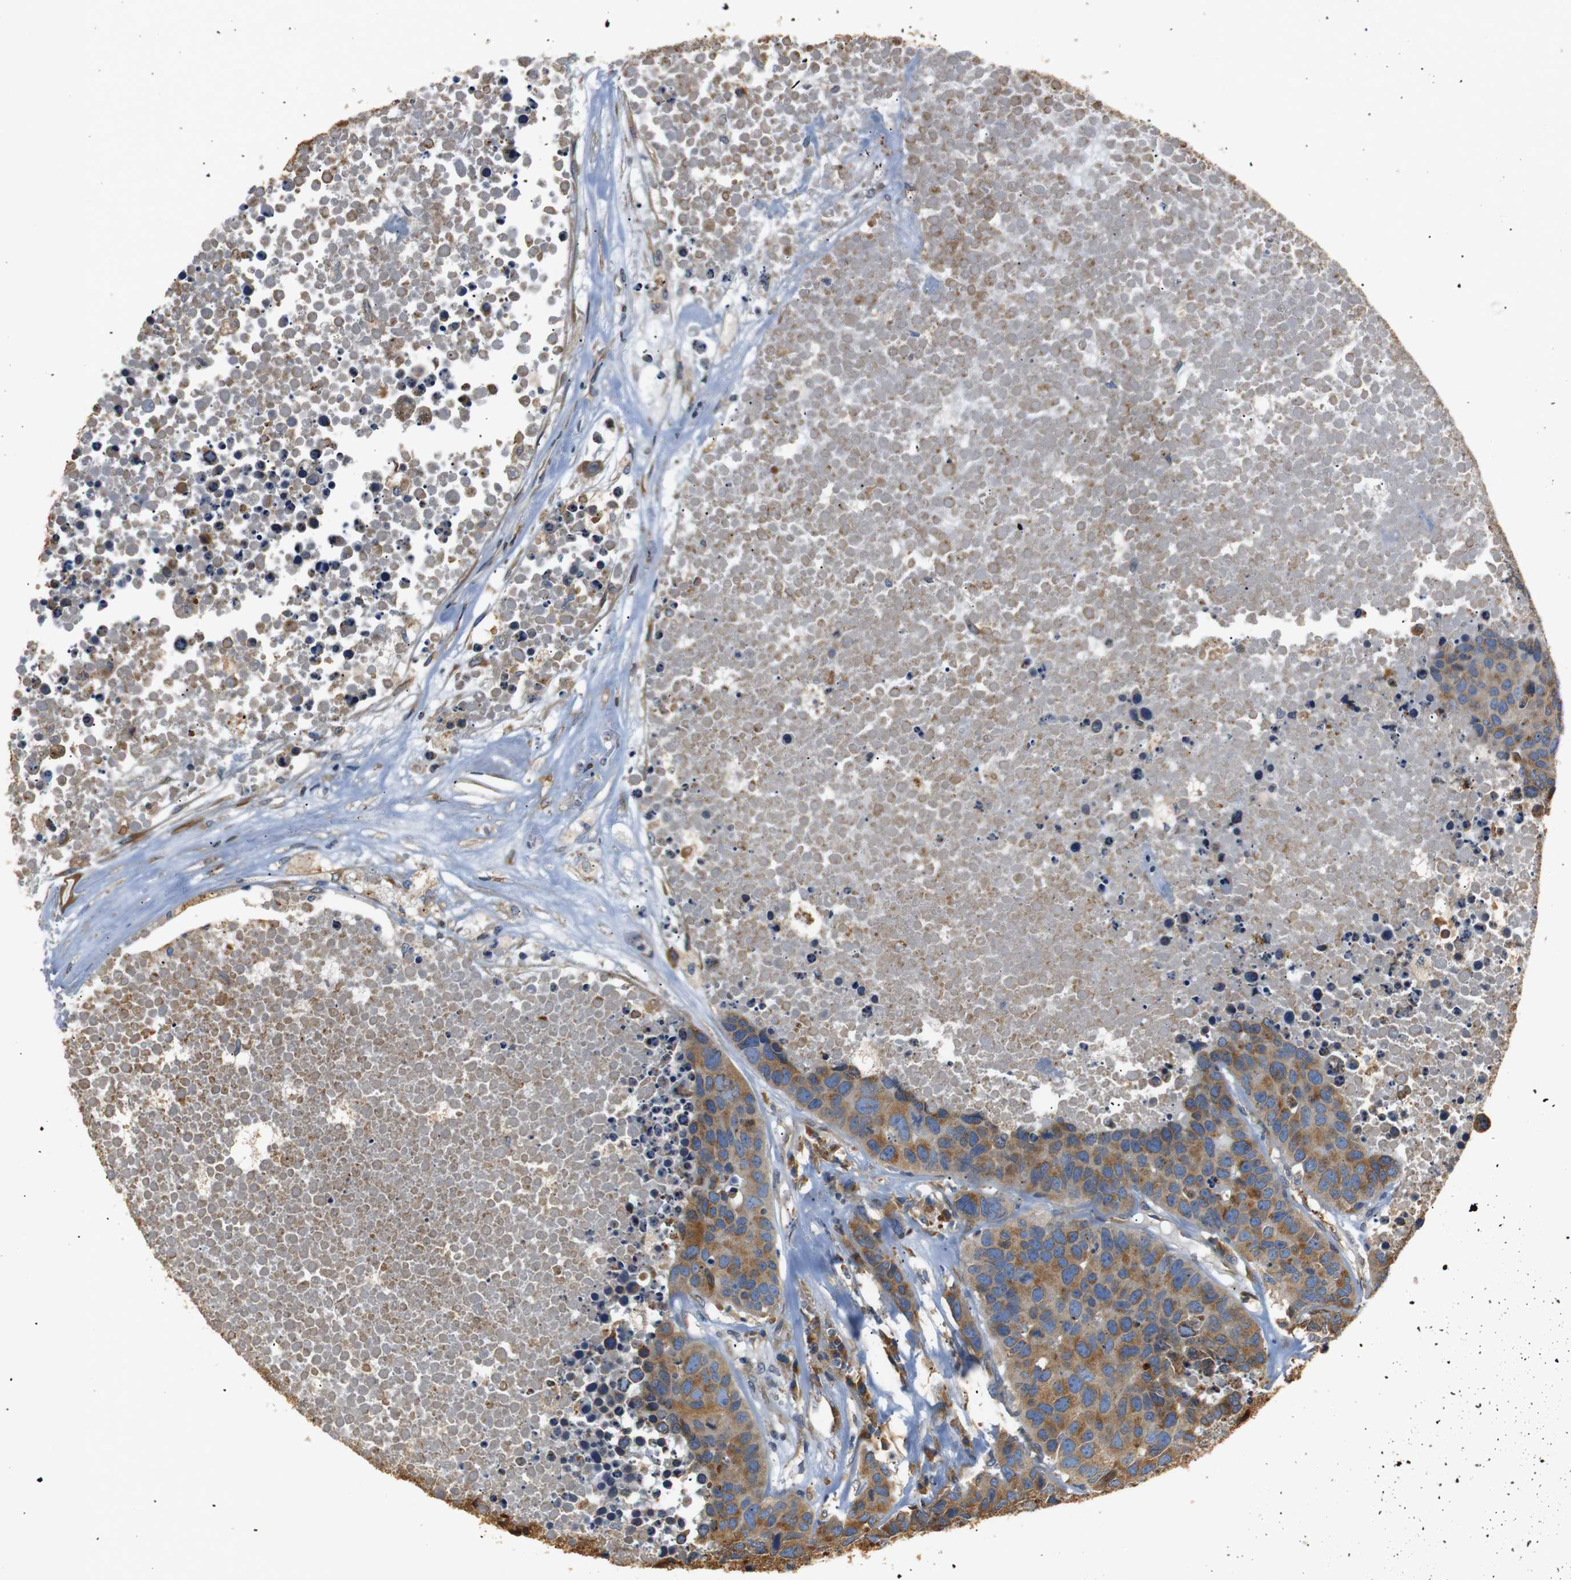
{"staining": {"intensity": "moderate", "quantity": ">75%", "location": "cytoplasmic/membranous"}, "tissue": "carcinoid", "cell_type": "Tumor cells", "image_type": "cancer", "snomed": [{"axis": "morphology", "description": "Carcinoid, malignant, NOS"}, {"axis": "topography", "description": "Lung"}], "caption": "Moderate cytoplasmic/membranous protein positivity is seen in approximately >75% of tumor cells in carcinoid. The staining is performed using DAB brown chromogen to label protein expression. The nuclei are counter-stained blue using hematoxylin.", "gene": "TMED2", "patient": {"sex": "male", "age": 60}}